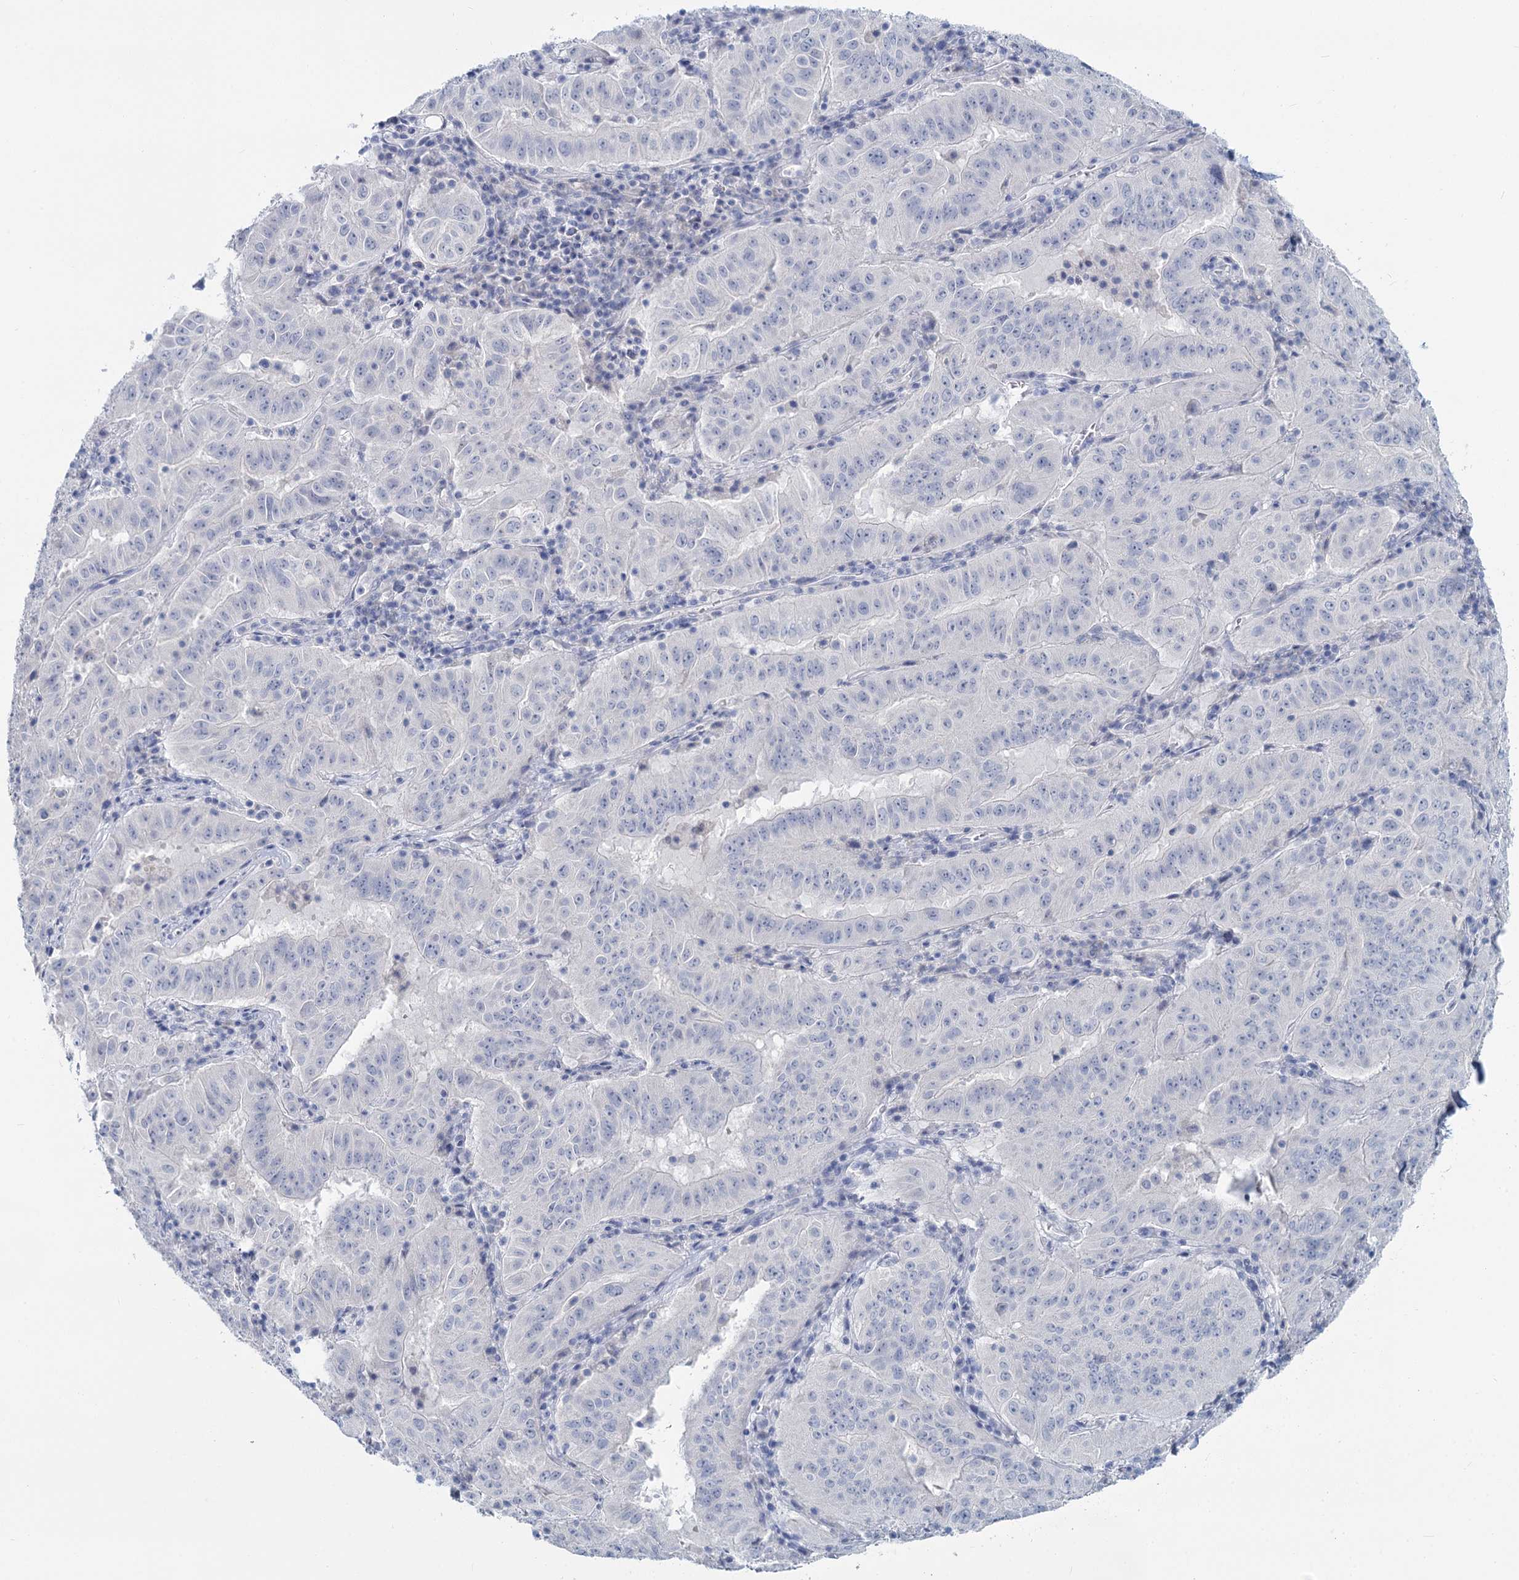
{"staining": {"intensity": "negative", "quantity": "none", "location": "none"}, "tissue": "pancreatic cancer", "cell_type": "Tumor cells", "image_type": "cancer", "snomed": [{"axis": "morphology", "description": "Adenocarcinoma, NOS"}, {"axis": "topography", "description": "Pancreas"}], "caption": "Tumor cells show no significant expression in pancreatic adenocarcinoma.", "gene": "CHGA", "patient": {"sex": "male", "age": 63}}